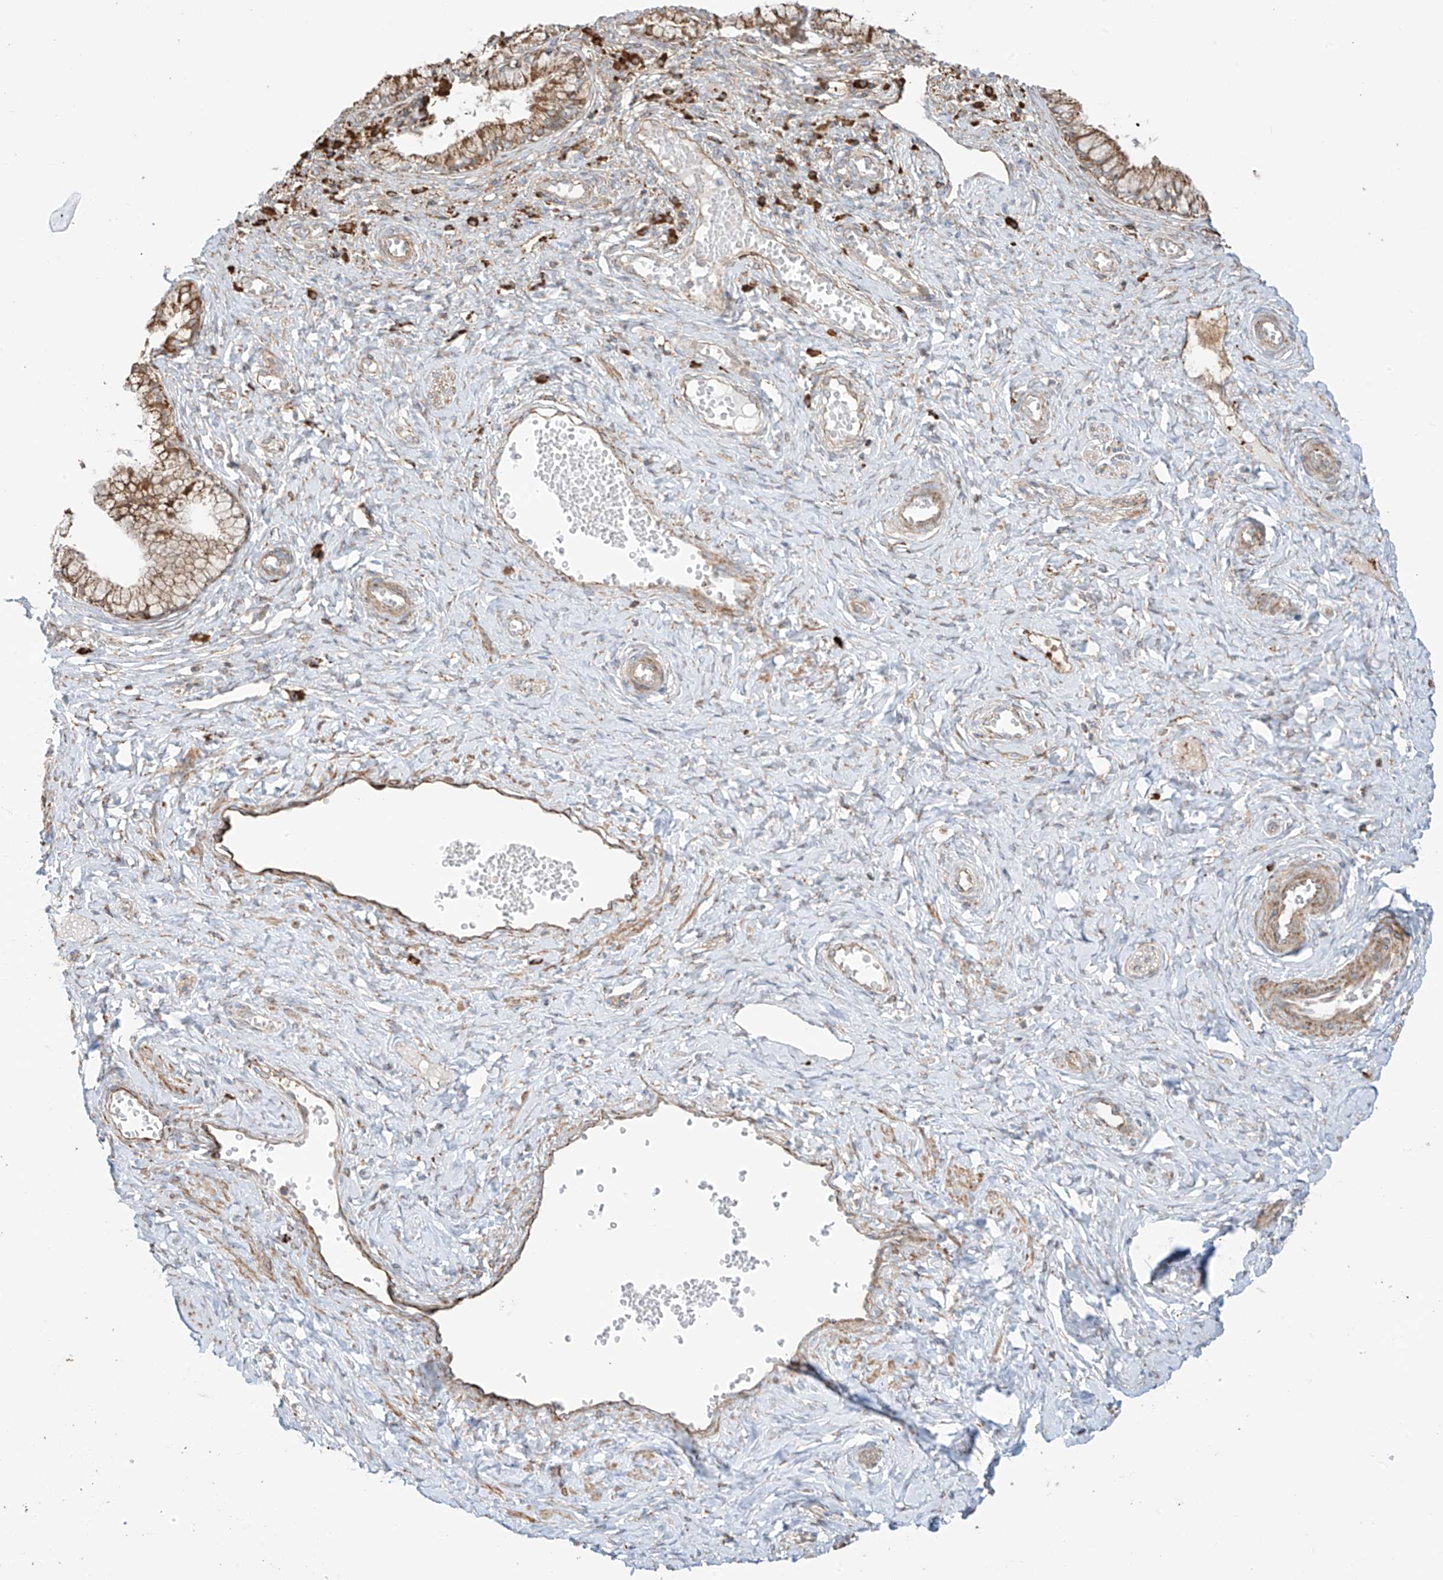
{"staining": {"intensity": "moderate", "quantity": ">75%", "location": "cytoplasmic/membranous"}, "tissue": "cervix", "cell_type": "Glandular cells", "image_type": "normal", "snomed": [{"axis": "morphology", "description": "Normal tissue, NOS"}, {"axis": "topography", "description": "Cervix"}], "caption": "This is an image of immunohistochemistry (IHC) staining of normal cervix, which shows moderate staining in the cytoplasmic/membranous of glandular cells.", "gene": "XKR3", "patient": {"sex": "female", "age": 27}}